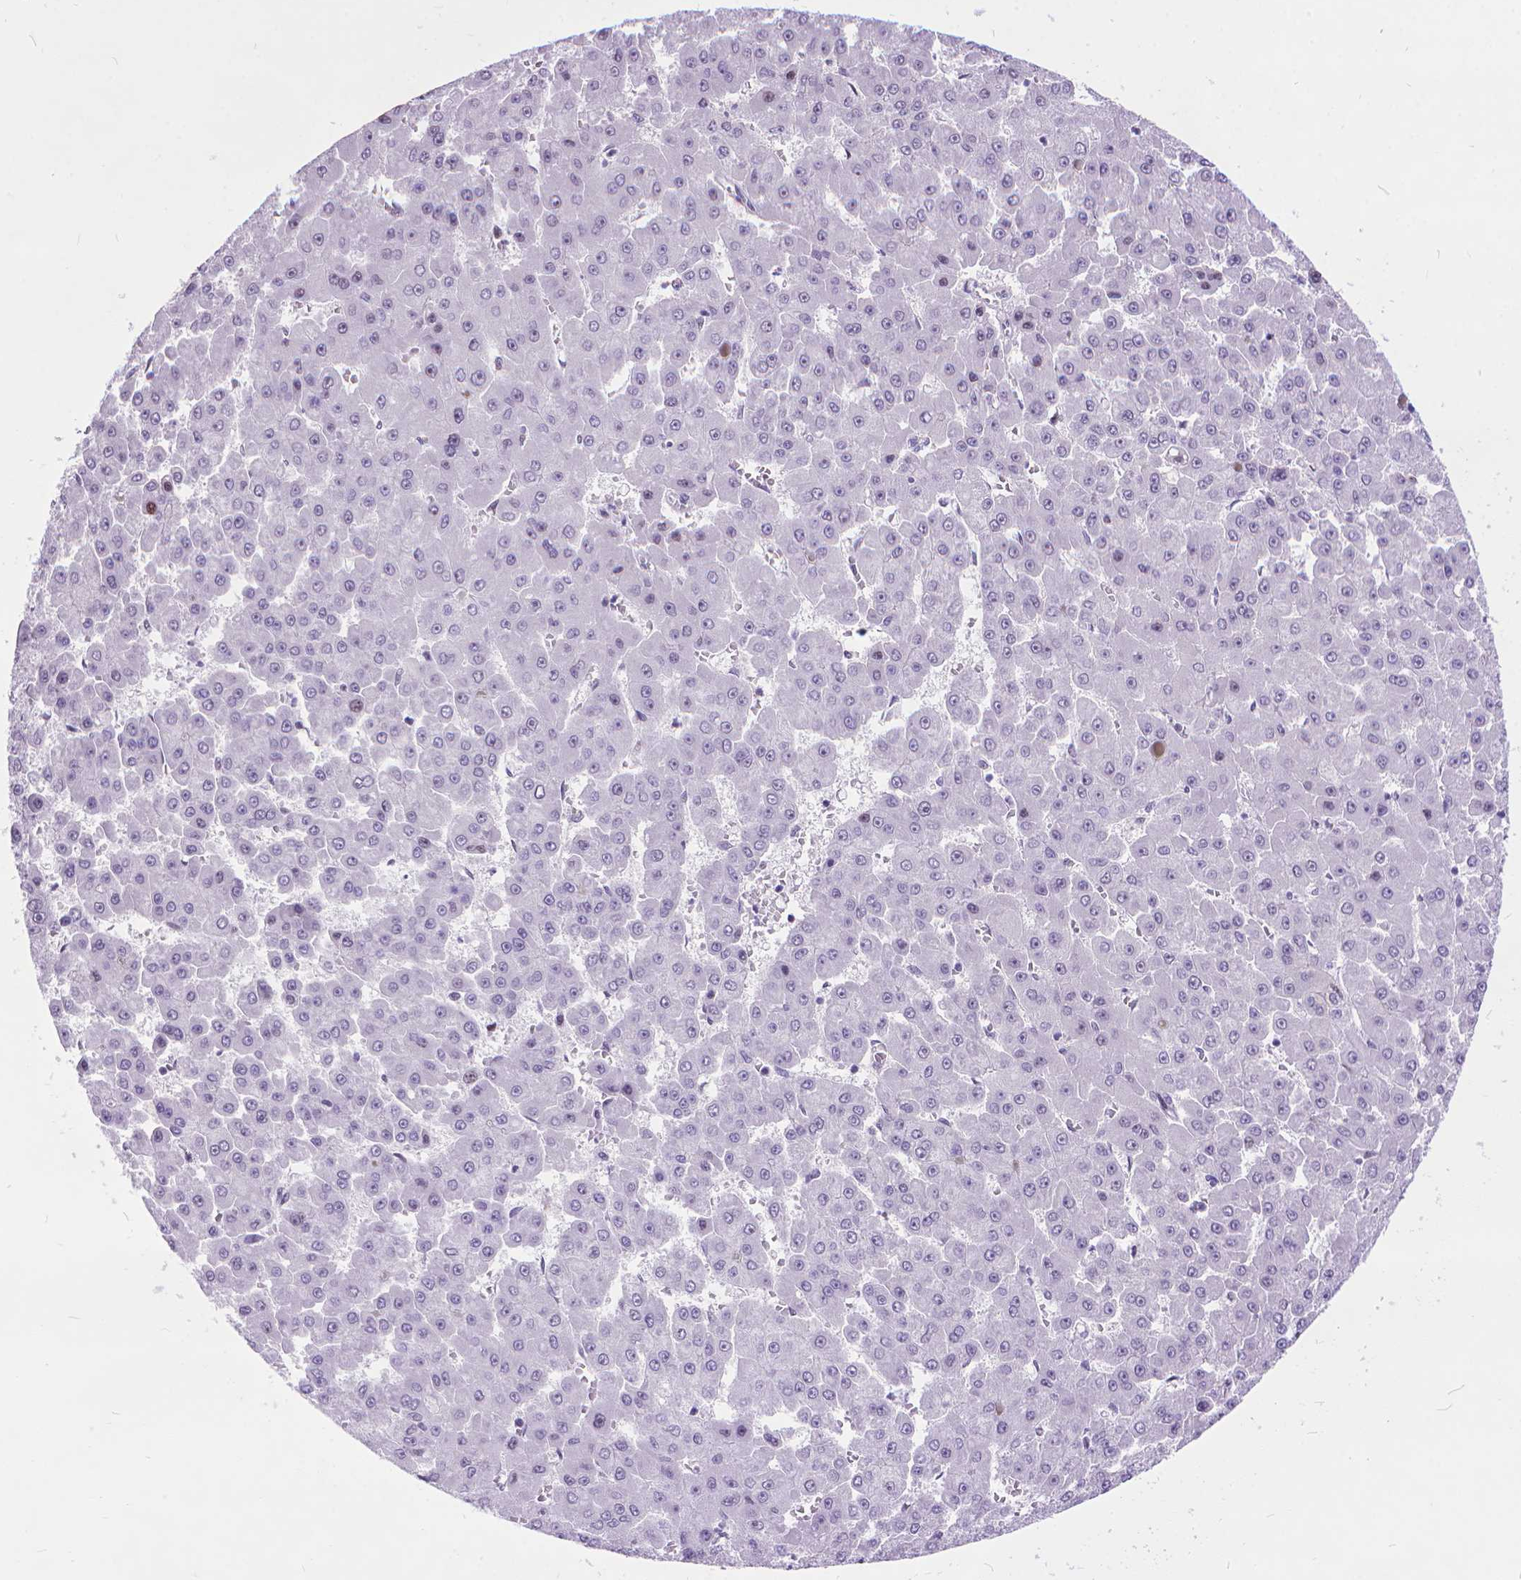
{"staining": {"intensity": "negative", "quantity": "none", "location": "none"}, "tissue": "liver cancer", "cell_type": "Tumor cells", "image_type": "cancer", "snomed": [{"axis": "morphology", "description": "Carcinoma, Hepatocellular, NOS"}, {"axis": "topography", "description": "Liver"}], "caption": "High magnification brightfield microscopy of hepatocellular carcinoma (liver) stained with DAB (brown) and counterstained with hematoxylin (blue): tumor cells show no significant positivity. The staining was performed using DAB to visualize the protein expression in brown, while the nuclei were stained in blue with hematoxylin (Magnification: 20x).", "gene": "POLE4", "patient": {"sex": "male", "age": 78}}